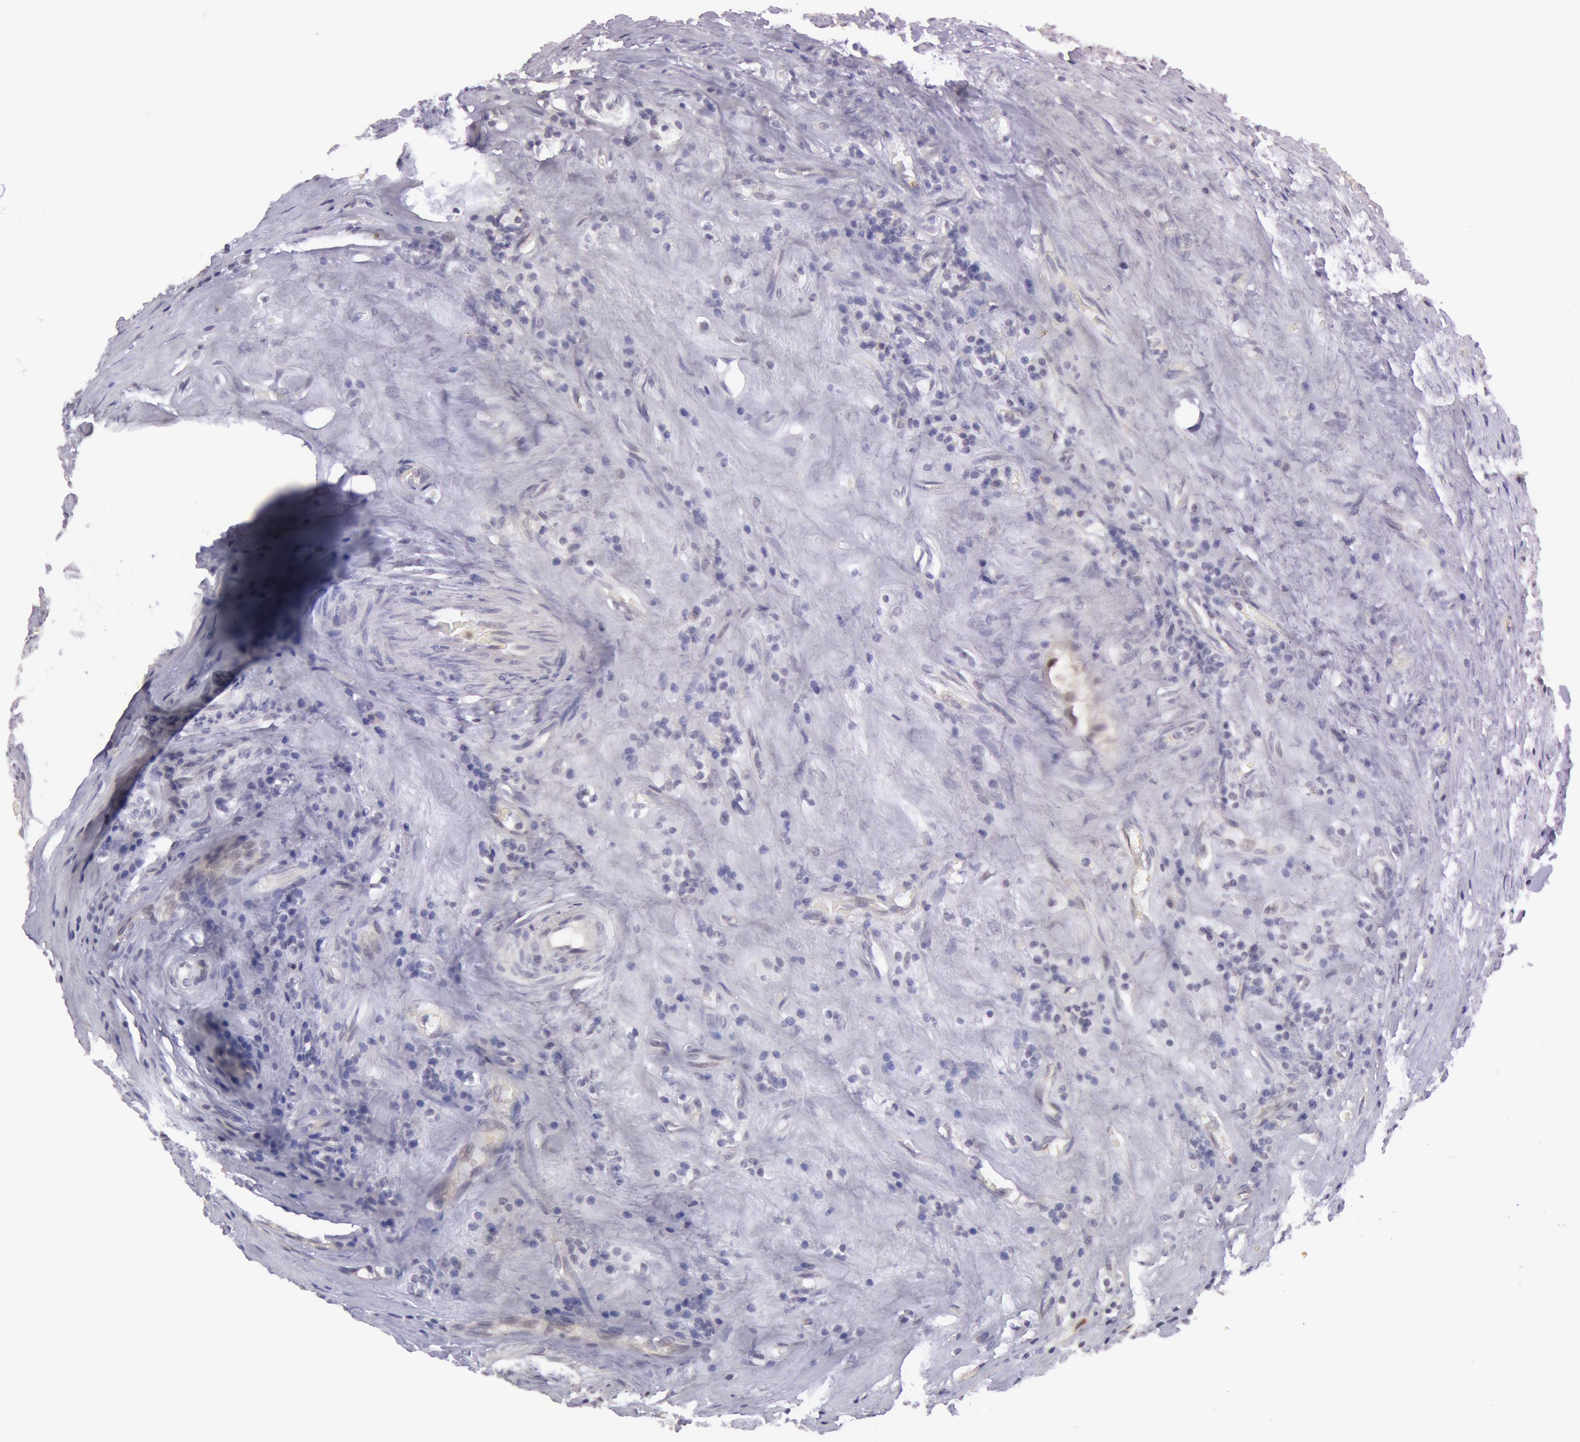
{"staining": {"intensity": "negative", "quantity": "none", "location": "none"}, "tissue": "testis cancer", "cell_type": "Tumor cells", "image_type": "cancer", "snomed": [{"axis": "morphology", "description": "Seminoma, NOS"}, {"axis": "topography", "description": "Testis"}], "caption": "This photomicrograph is of testis cancer stained with immunohistochemistry to label a protein in brown with the nuclei are counter-stained blue. There is no expression in tumor cells. (DAB (3,3'-diaminobenzidine) immunohistochemistry visualized using brightfield microscopy, high magnification).", "gene": "KDM6A", "patient": {"sex": "male", "age": 34}}